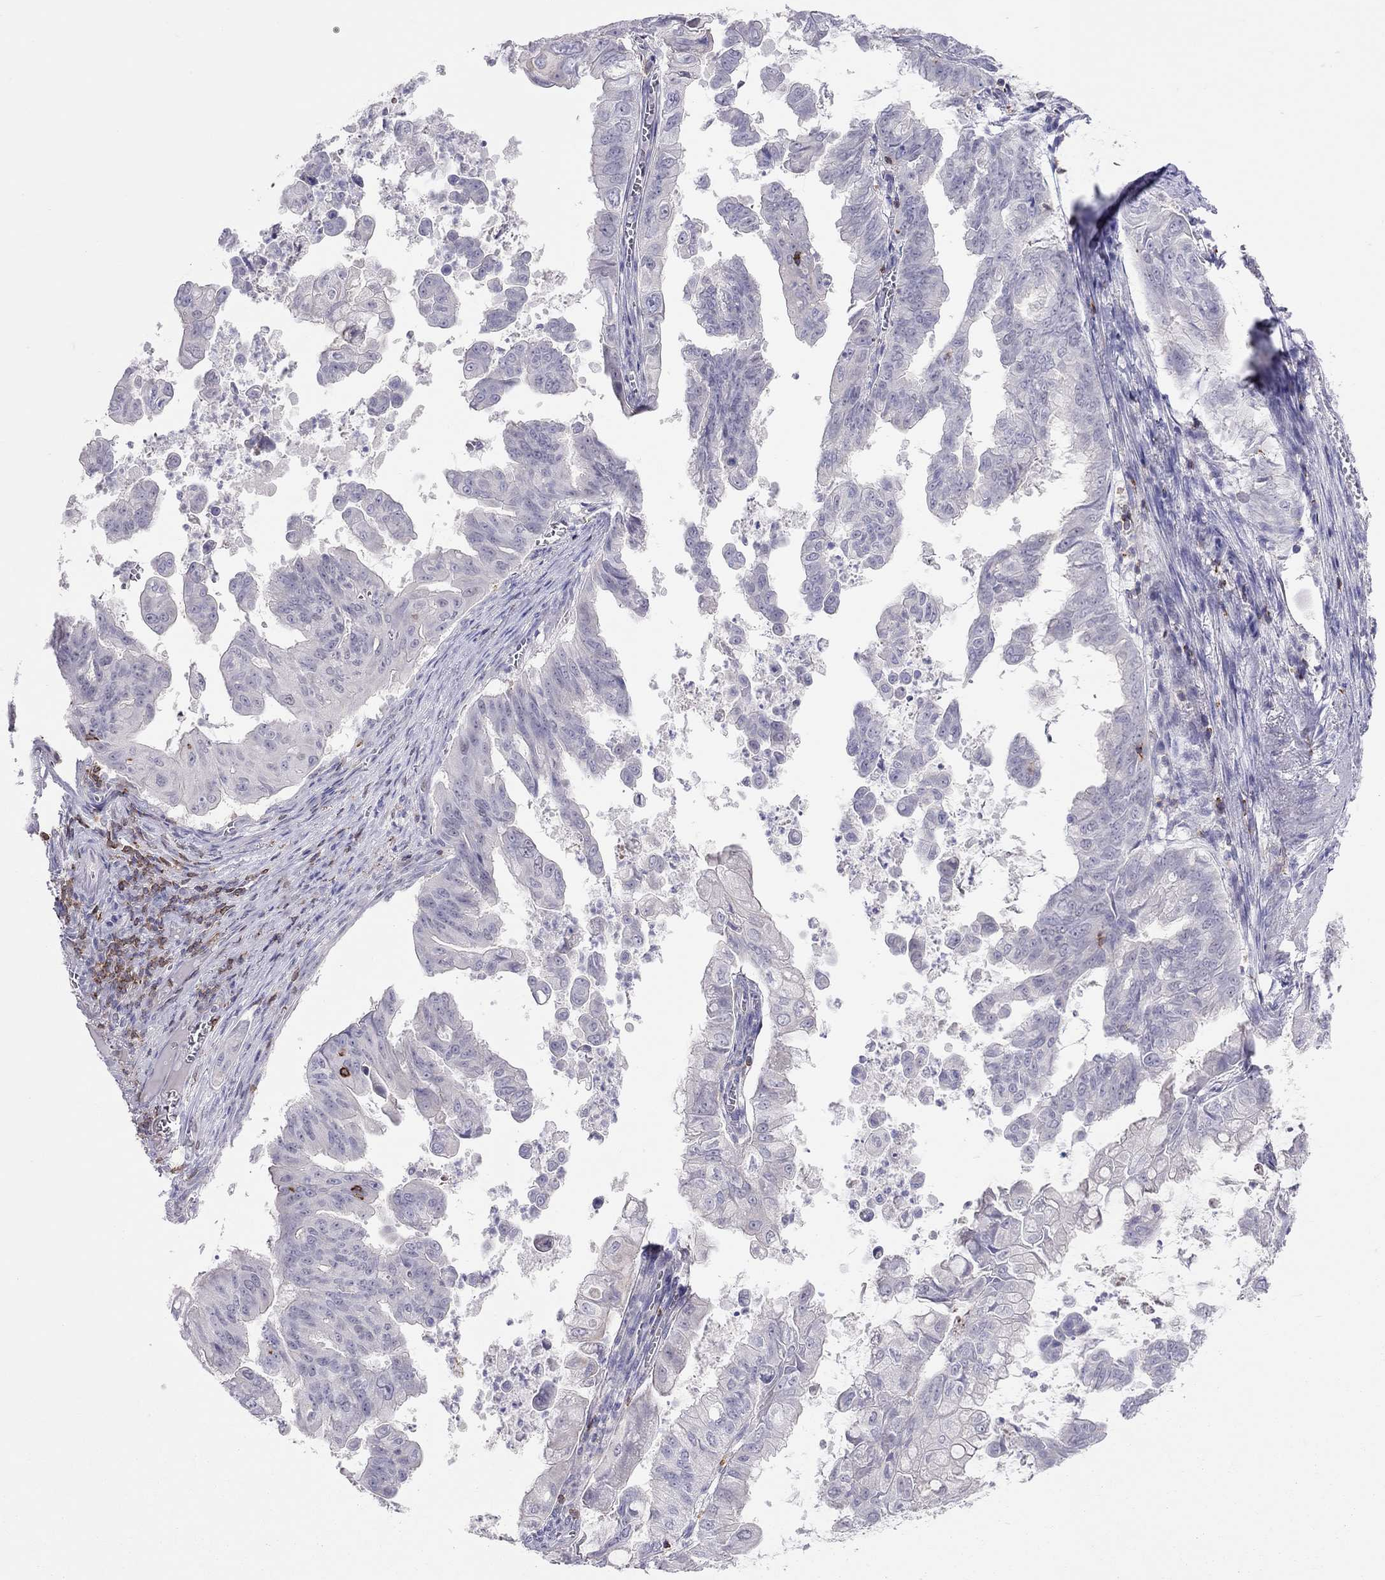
{"staining": {"intensity": "negative", "quantity": "none", "location": "none"}, "tissue": "stomach cancer", "cell_type": "Tumor cells", "image_type": "cancer", "snomed": [{"axis": "morphology", "description": "Adenocarcinoma, NOS"}, {"axis": "topography", "description": "Stomach, upper"}], "caption": "DAB (3,3'-diaminobenzidine) immunohistochemical staining of adenocarcinoma (stomach) displays no significant expression in tumor cells.", "gene": "MND1", "patient": {"sex": "male", "age": 80}}